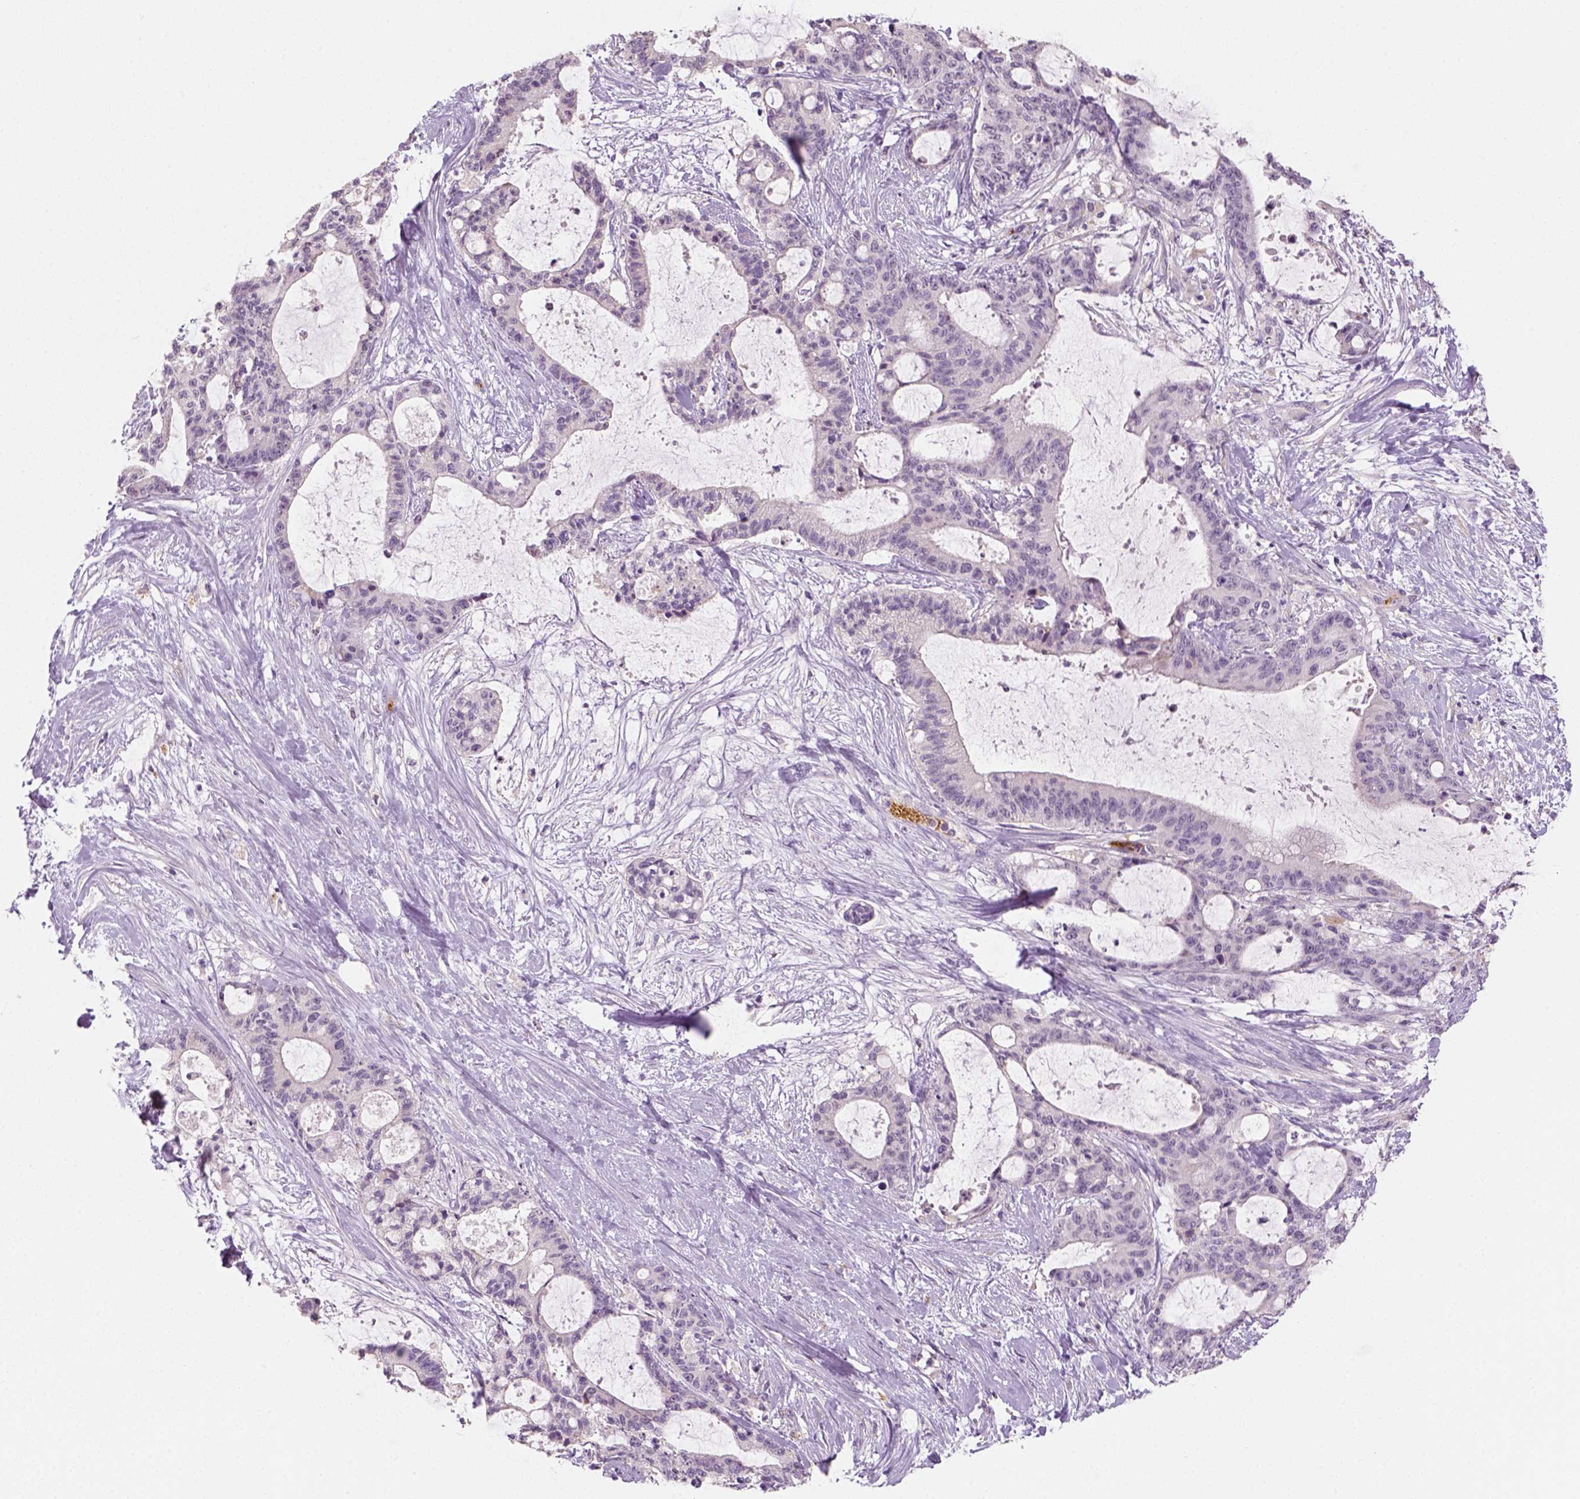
{"staining": {"intensity": "negative", "quantity": "none", "location": "none"}, "tissue": "liver cancer", "cell_type": "Tumor cells", "image_type": "cancer", "snomed": [{"axis": "morphology", "description": "Cholangiocarcinoma"}, {"axis": "topography", "description": "Liver"}], "caption": "Tumor cells show no significant positivity in cholangiocarcinoma (liver).", "gene": "FAM163B", "patient": {"sex": "female", "age": 73}}